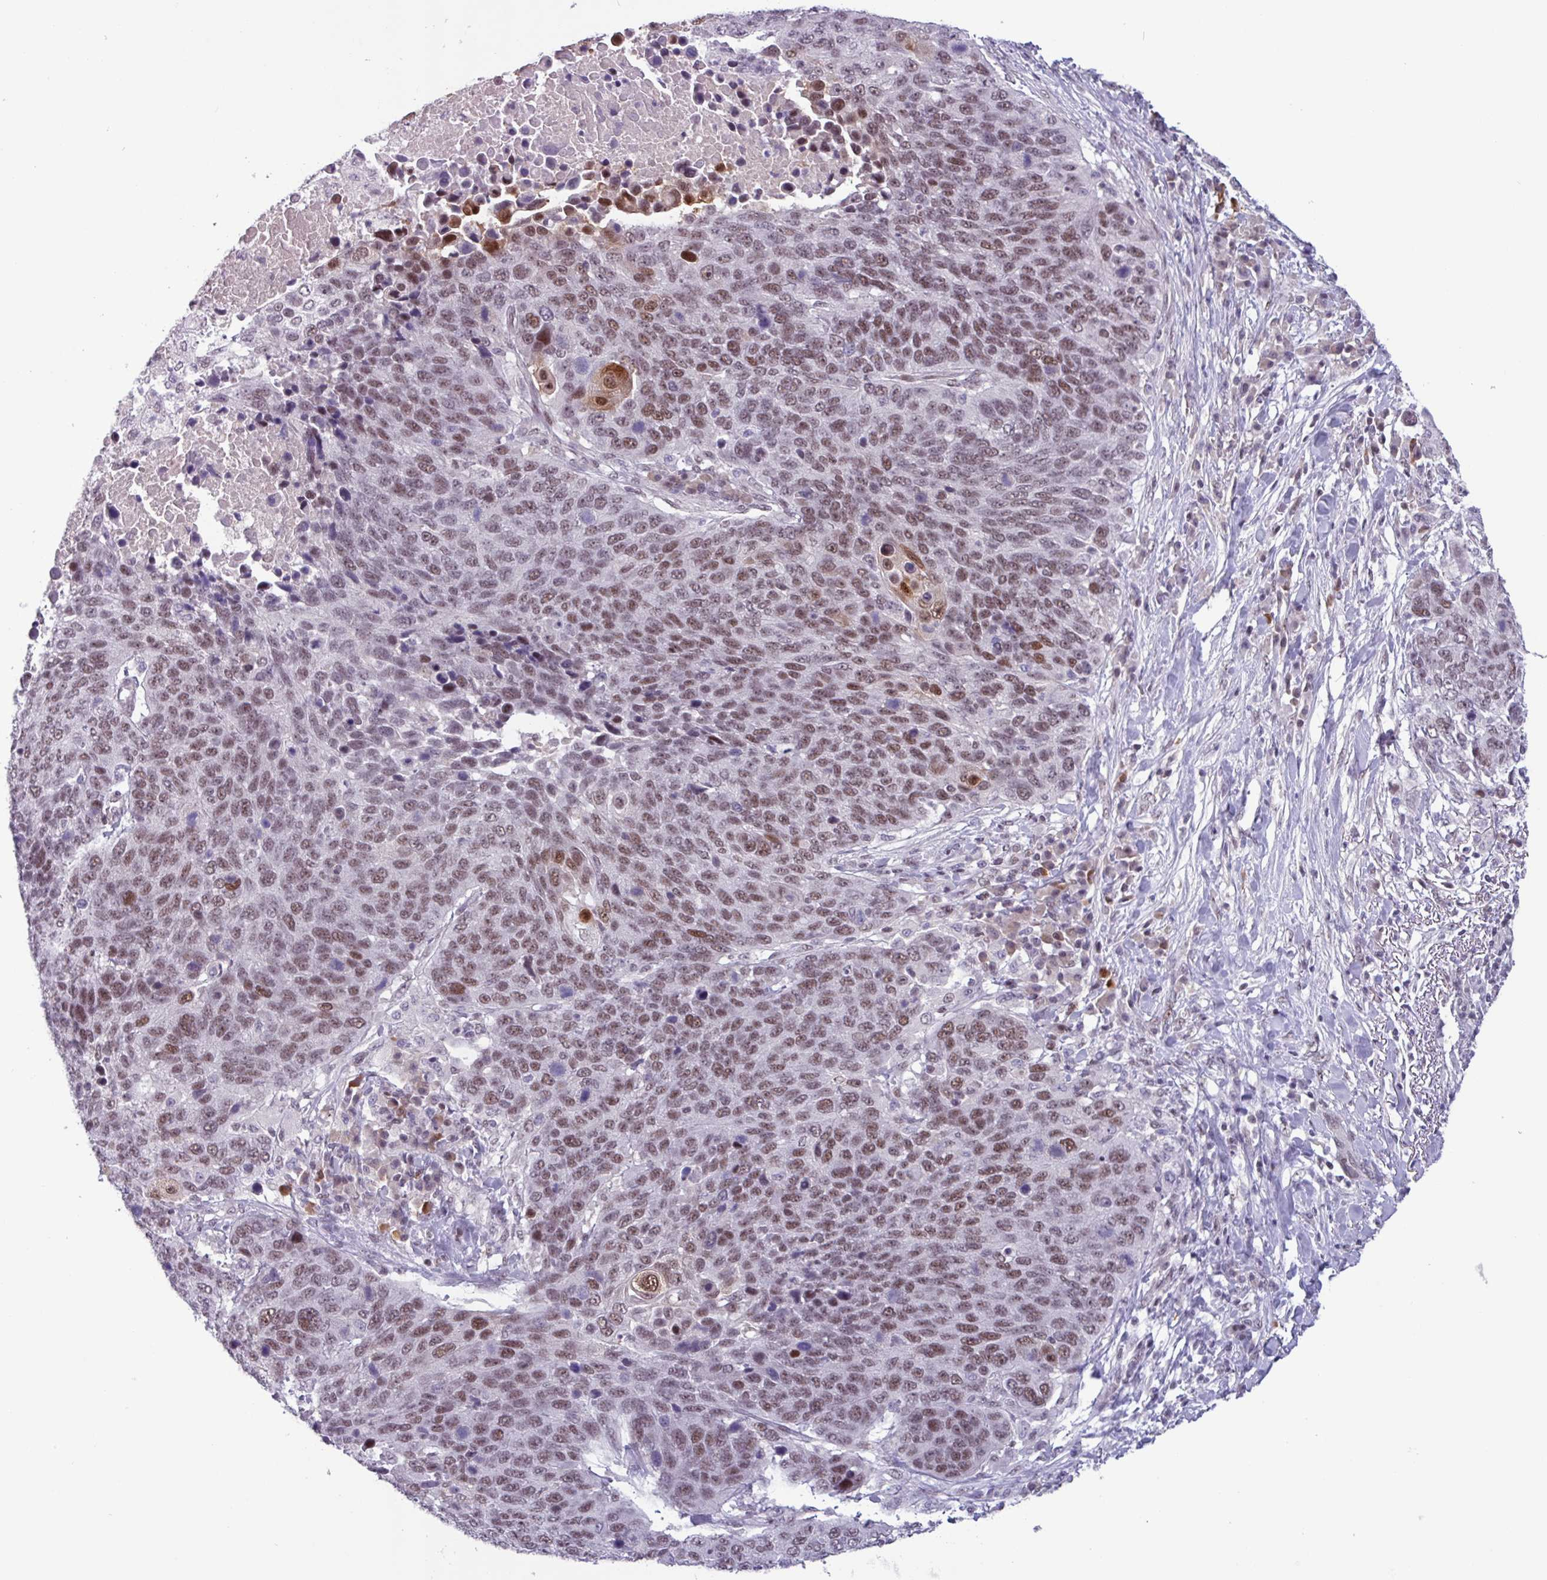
{"staining": {"intensity": "moderate", "quantity": ">75%", "location": "nuclear"}, "tissue": "lung cancer", "cell_type": "Tumor cells", "image_type": "cancer", "snomed": [{"axis": "morphology", "description": "Normal tissue, NOS"}, {"axis": "morphology", "description": "Squamous cell carcinoma, NOS"}, {"axis": "topography", "description": "Lymph node"}, {"axis": "topography", "description": "Lung"}], "caption": "High-magnification brightfield microscopy of lung squamous cell carcinoma stained with DAB (brown) and counterstained with hematoxylin (blue). tumor cells exhibit moderate nuclear expression is appreciated in about>75% of cells.", "gene": "ZNF575", "patient": {"sex": "male", "age": 66}}